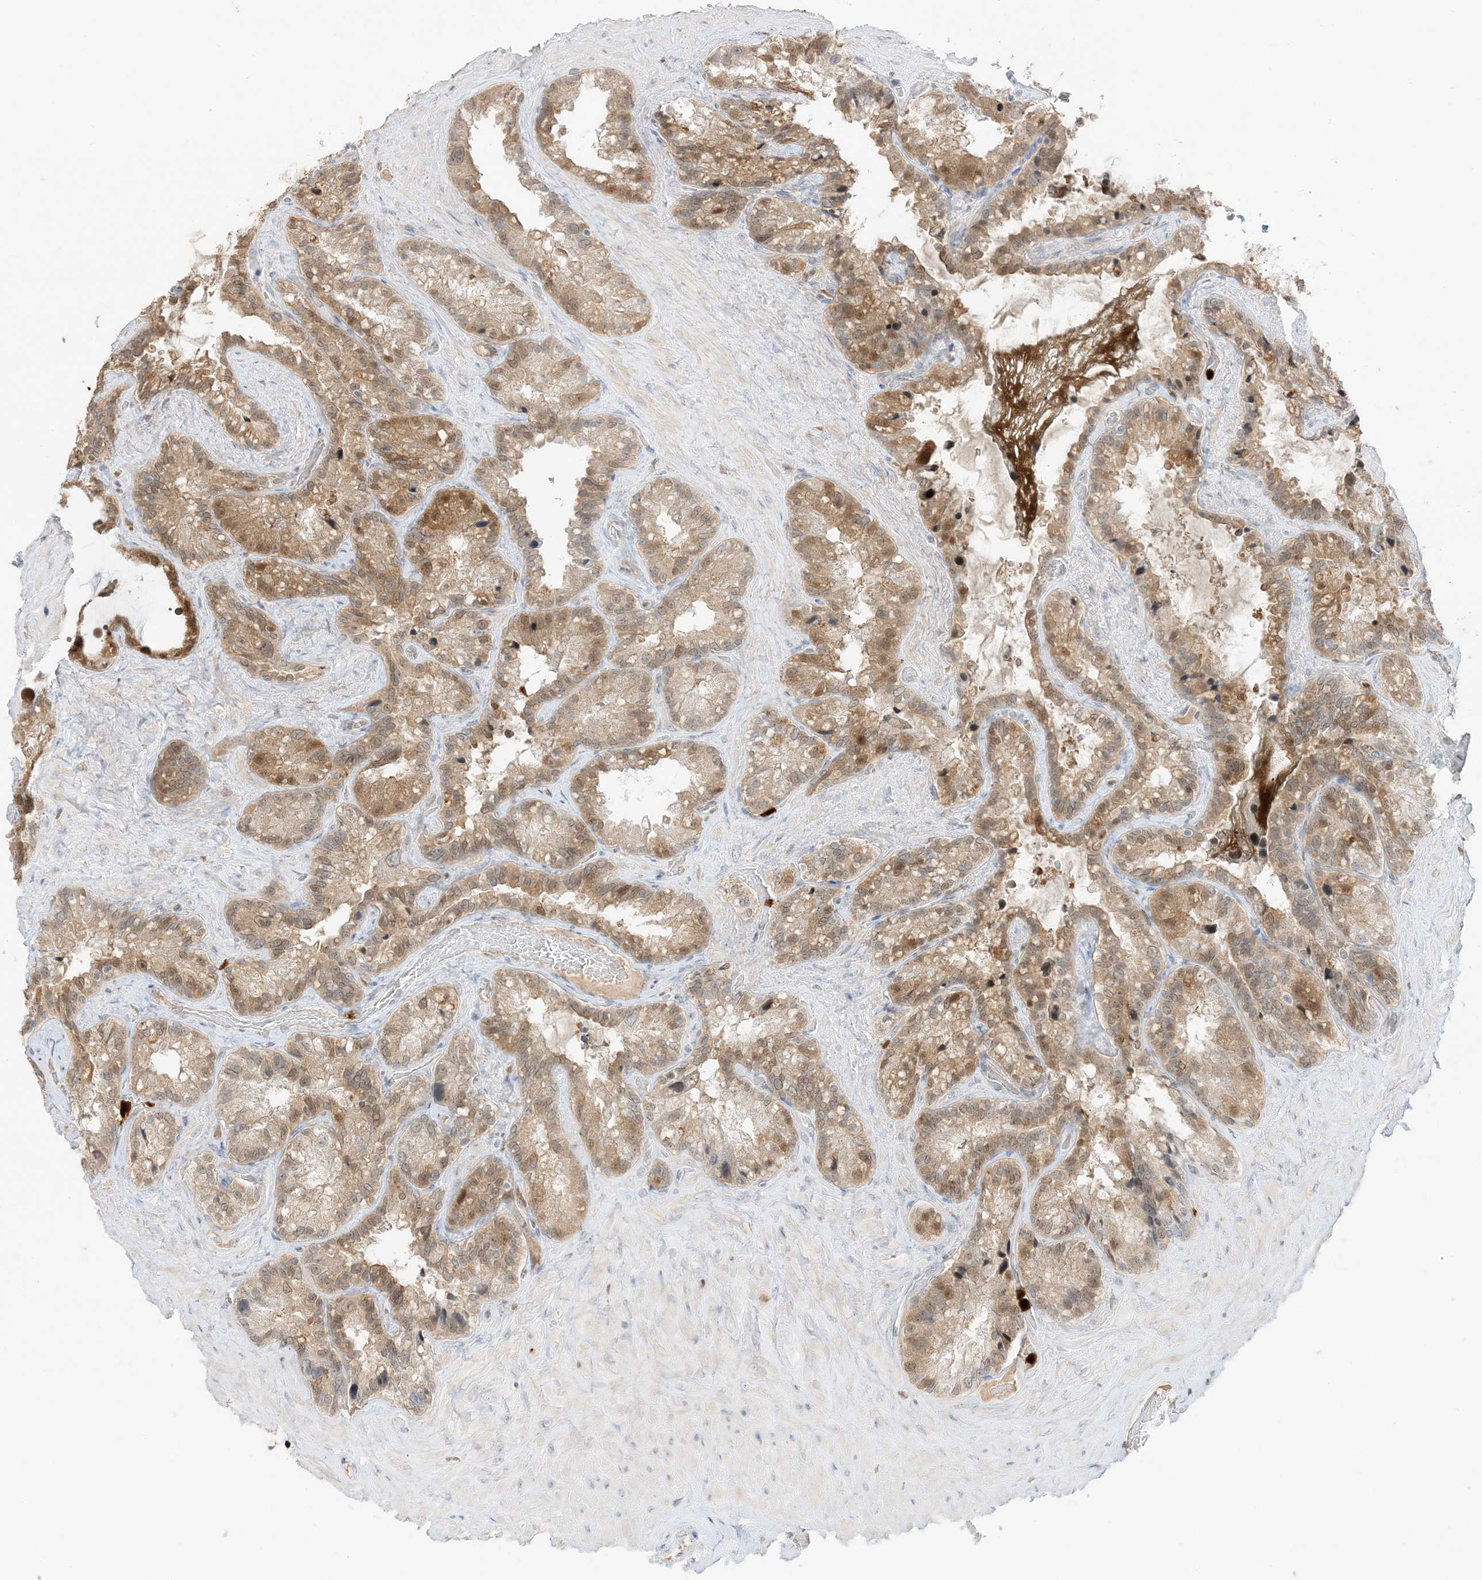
{"staining": {"intensity": "moderate", "quantity": "25%-75%", "location": "cytoplasmic/membranous,nuclear"}, "tissue": "seminal vesicle", "cell_type": "Glandular cells", "image_type": "normal", "snomed": [{"axis": "morphology", "description": "Normal tissue, NOS"}, {"axis": "topography", "description": "Prostate"}, {"axis": "topography", "description": "Seminal veicle"}], "caption": "High-magnification brightfield microscopy of benign seminal vesicle stained with DAB (3,3'-diaminobenzidine) (brown) and counterstained with hematoxylin (blue). glandular cells exhibit moderate cytoplasmic/membranous,nuclear expression is identified in about25%-75% of cells.", "gene": "GCA", "patient": {"sex": "male", "age": 68}}